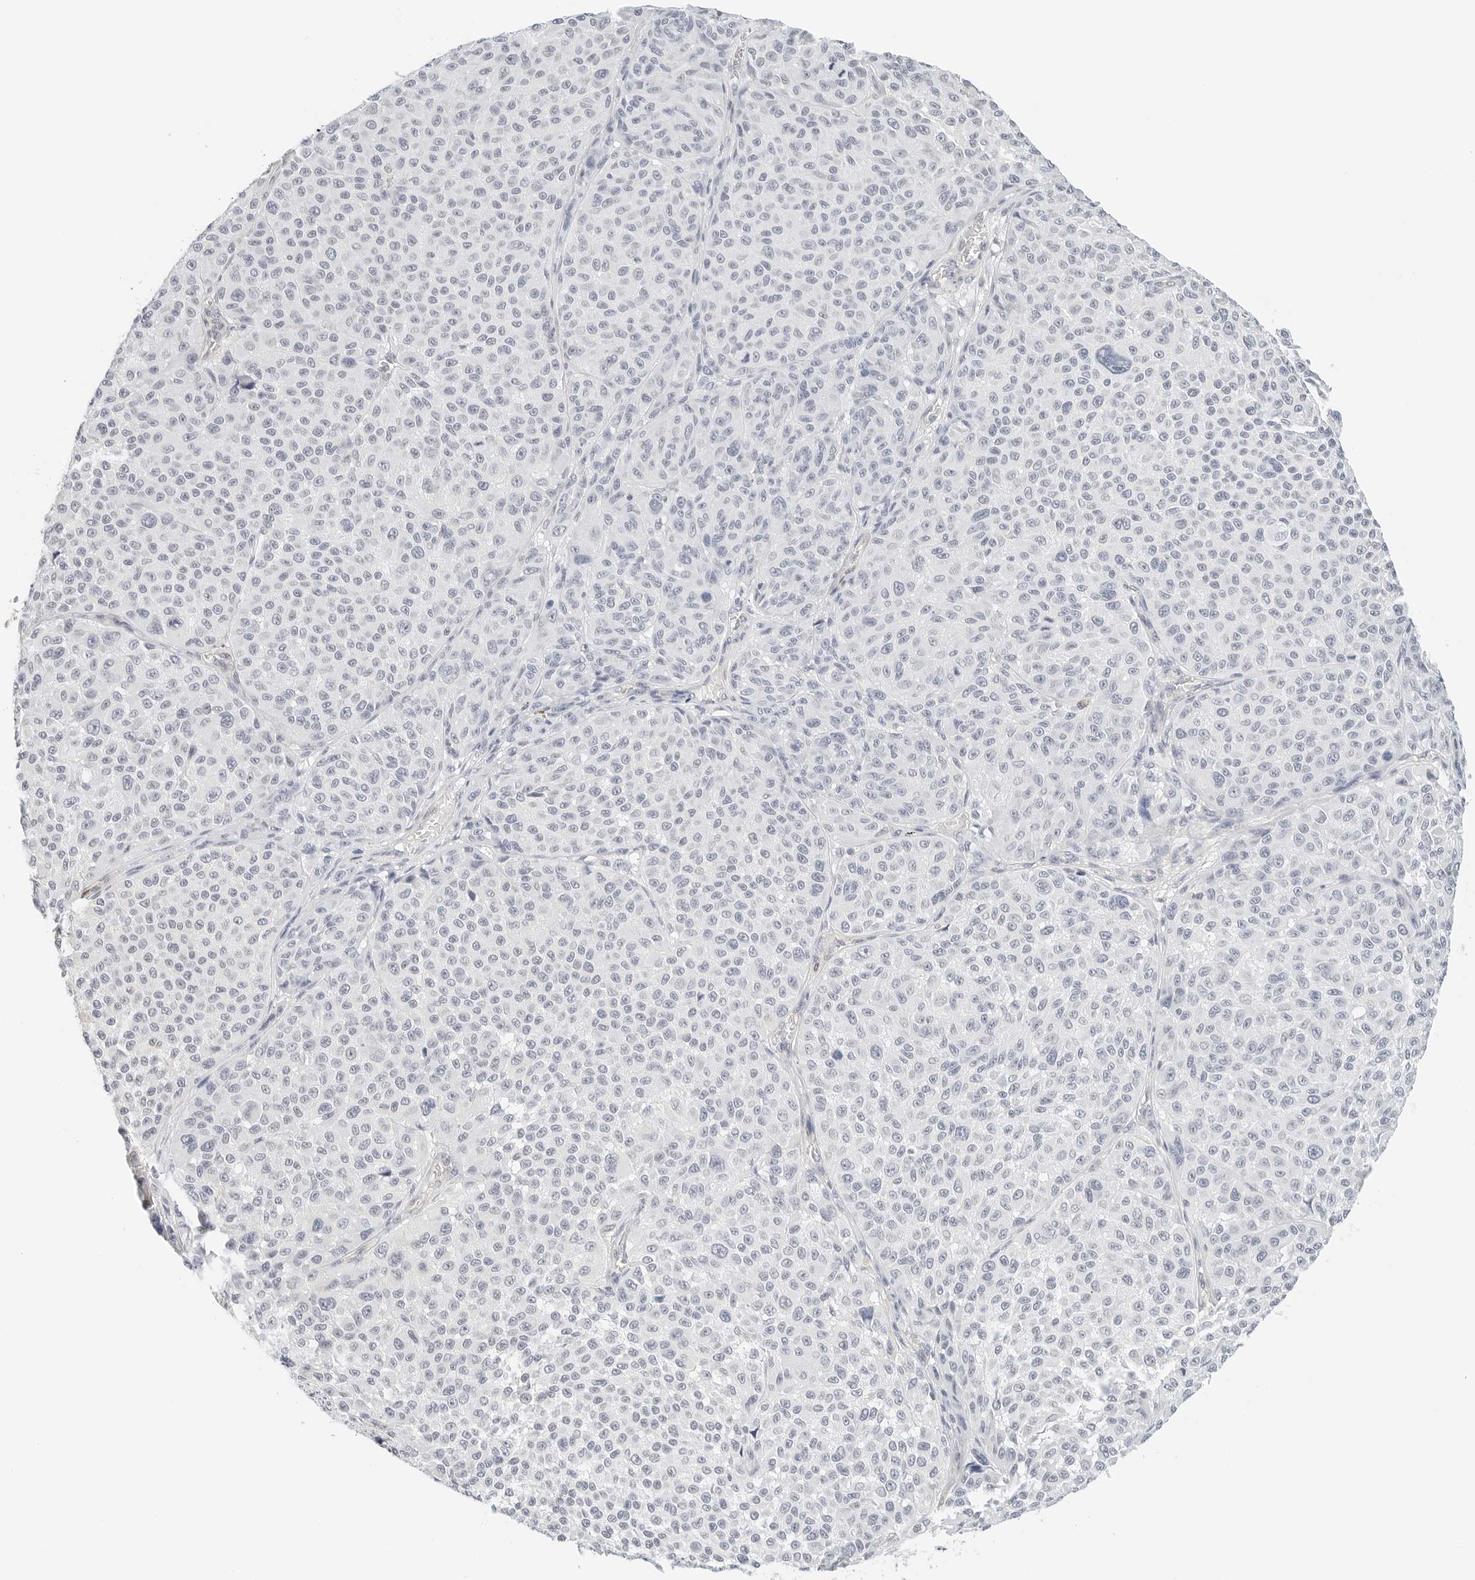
{"staining": {"intensity": "negative", "quantity": "none", "location": "none"}, "tissue": "melanoma", "cell_type": "Tumor cells", "image_type": "cancer", "snomed": [{"axis": "morphology", "description": "Malignant melanoma, NOS"}, {"axis": "topography", "description": "Skin"}], "caption": "This is a image of IHC staining of malignant melanoma, which shows no expression in tumor cells.", "gene": "PKDCC", "patient": {"sex": "male", "age": 83}}